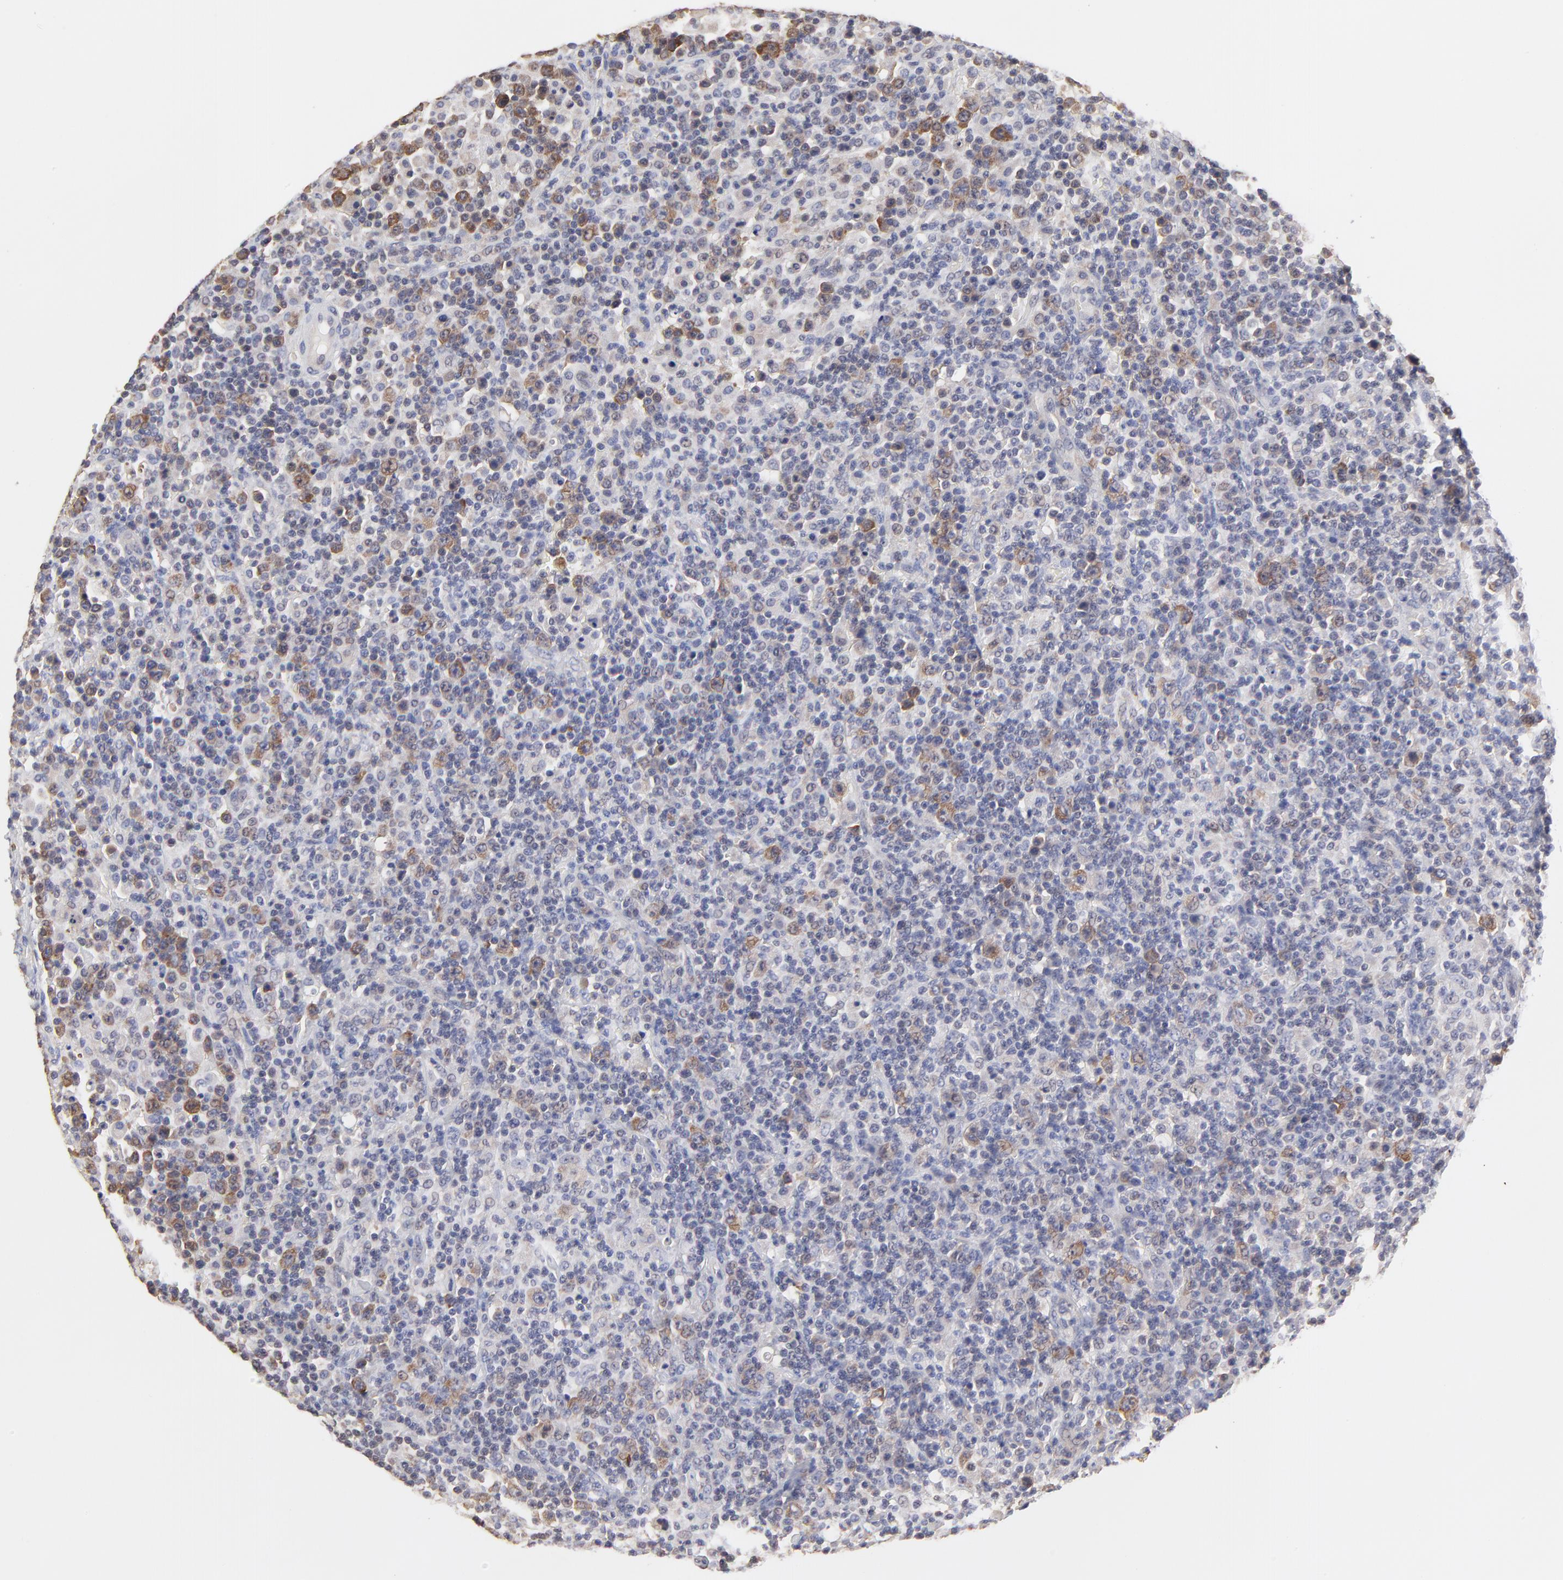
{"staining": {"intensity": "moderate", "quantity": "<25%", "location": "cytoplasmic/membranous"}, "tissue": "lymphoma", "cell_type": "Tumor cells", "image_type": "cancer", "snomed": [{"axis": "morphology", "description": "Hodgkin's disease, NOS"}, {"axis": "topography", "description": "Lymph node"}], "caption": "Immunohistochemical staining of Hodgkin's disease reveals low levels of moderate cytoplasmic/membranous protein positivity in approximately <25% of tumor cells.", "gene": "CCT2", "patient": {"sex": "male", "age": 65}}